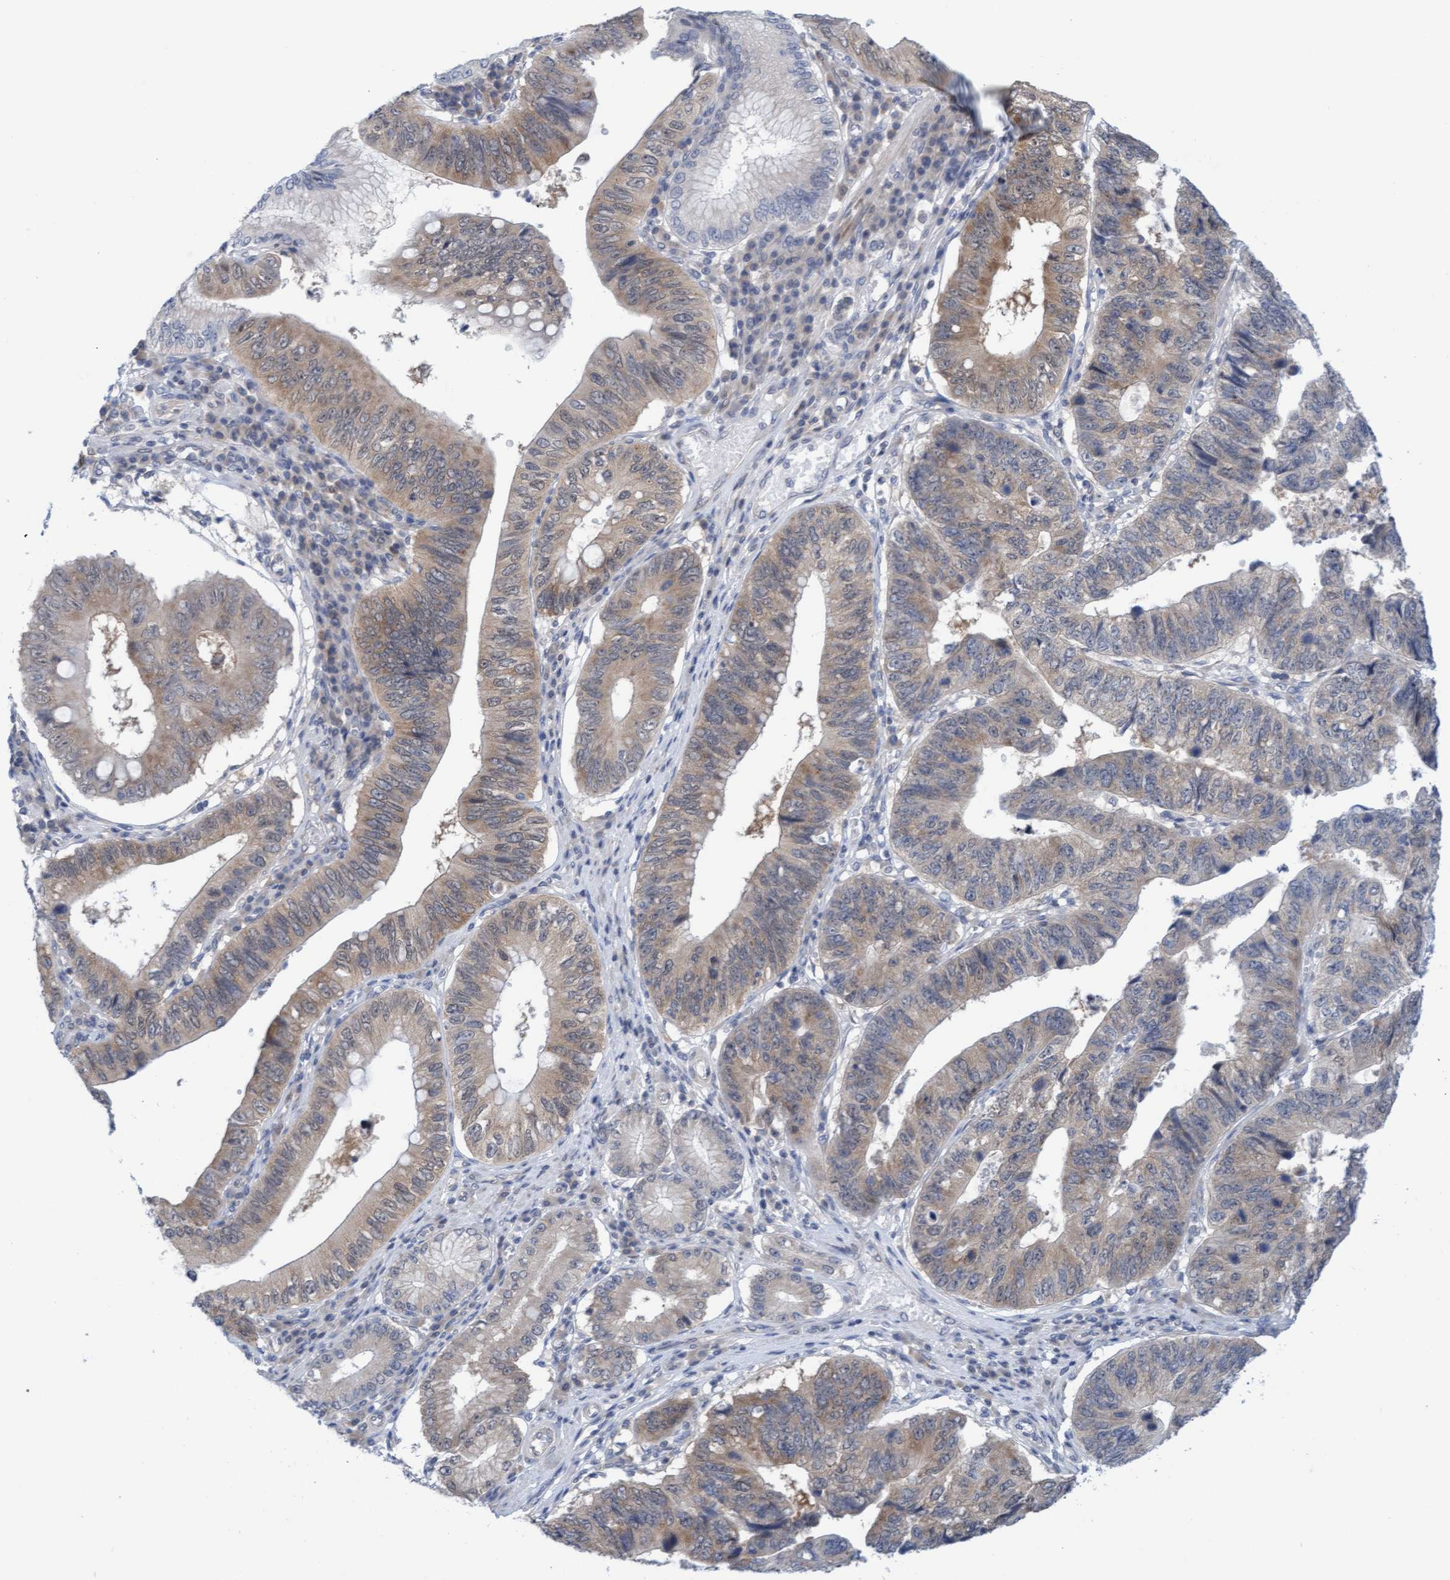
{"staining": {"intensity": "weak", "quantity": ">75%", "location": "cytoplasmic/membranous"}, "tissue": "stomach cancer", "cell_type": "Tumor cells", "image_type": "cancer", "snomed": [{"axis": "morphology", "description": "Adenocarcinoma, NOS"}, {"axis": "topography", "description": "Stomach"}], "caption": "This is a photomicrograph of immunohistochemistry (IHC) staining of stomach adenocarcinoma, which shows weak expression in the cytoplasmic/membranous of tumor cells.", "gene": "AMZ2", "patient": {"sex": "male", "age": 59}}